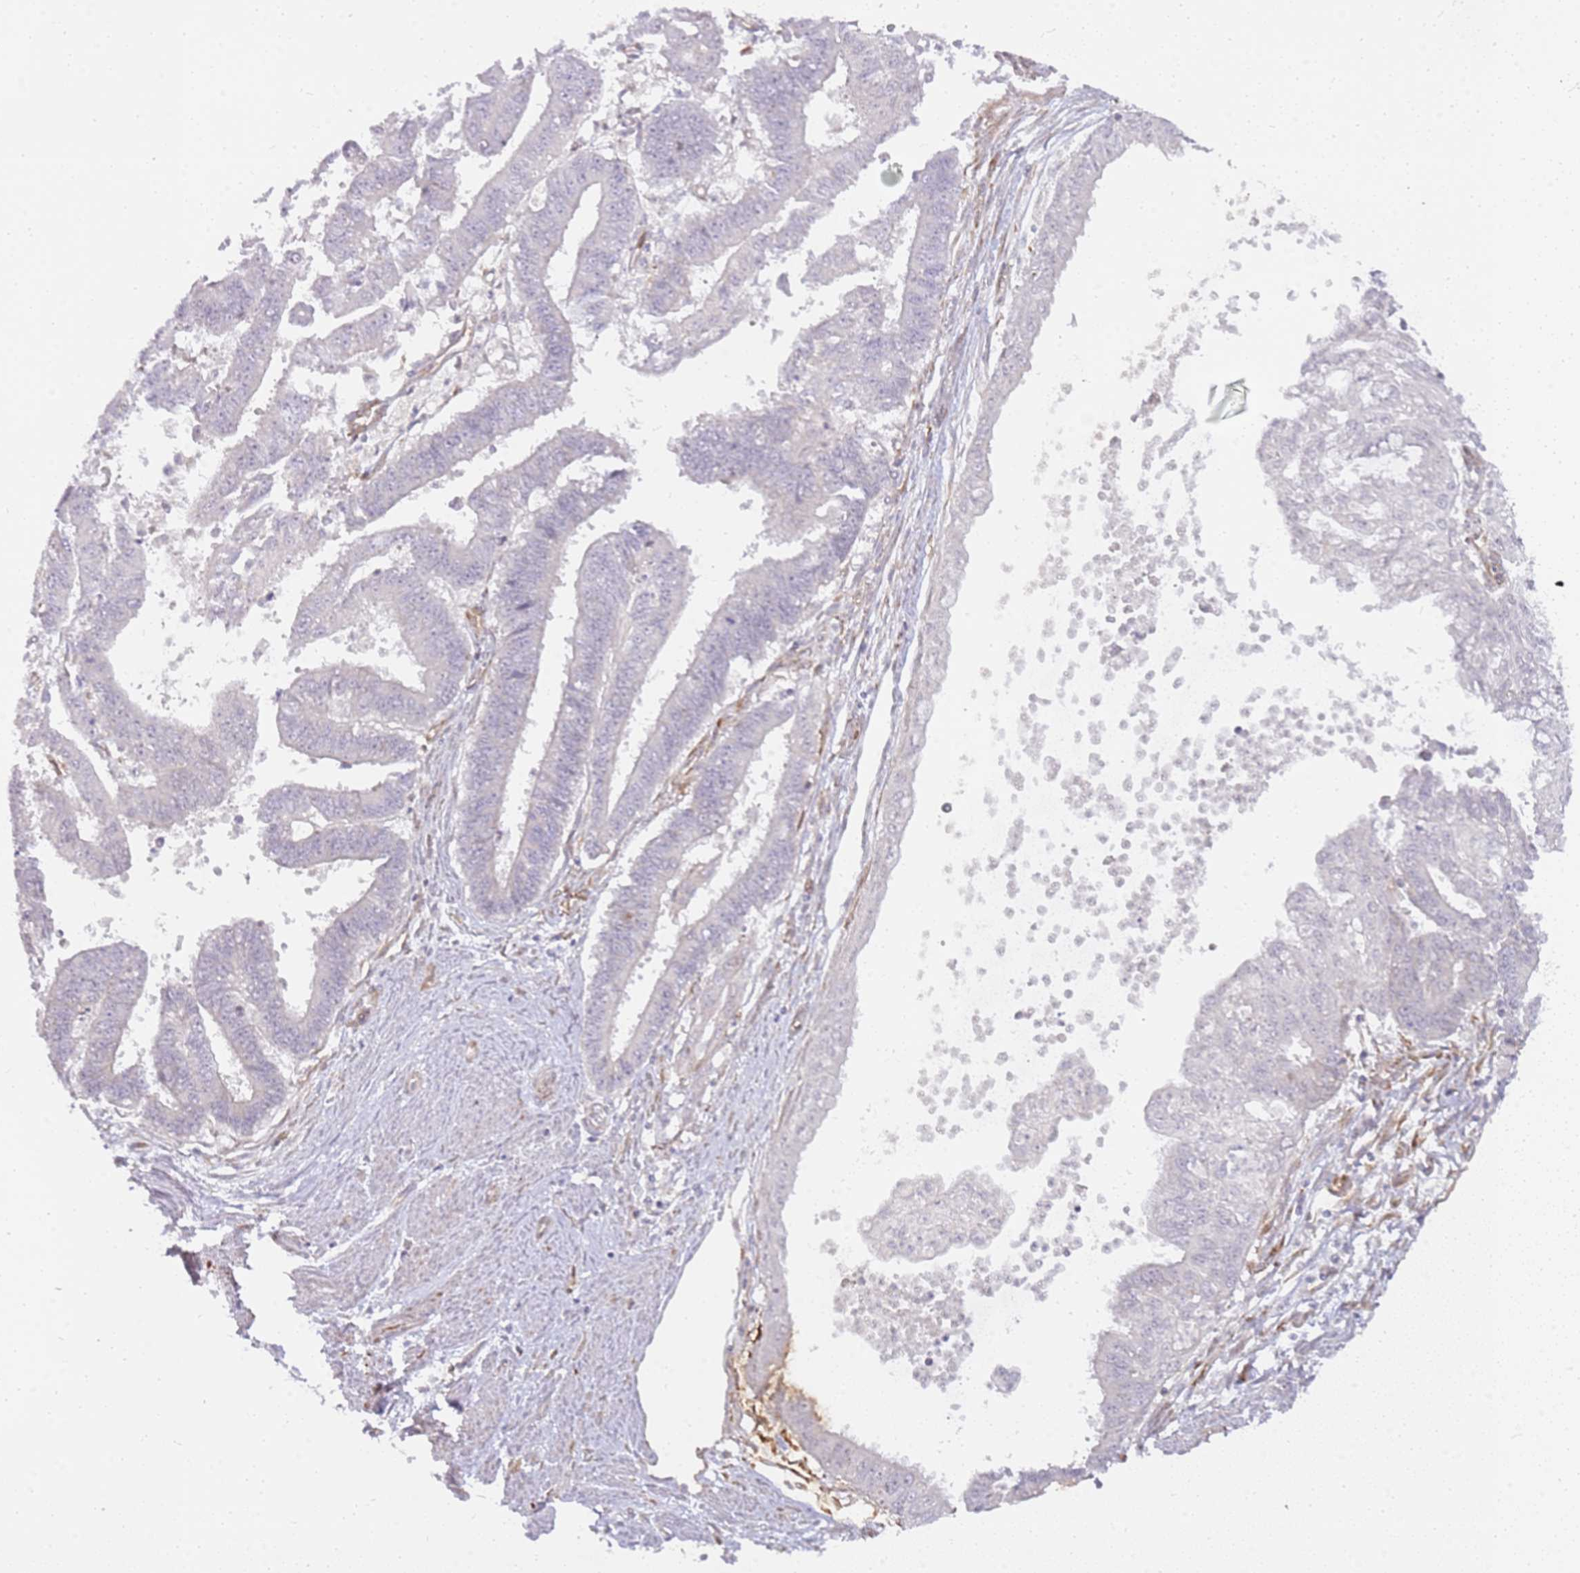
{"staining": {"intensity": "negative", "quantity": "none", "location": "none"}, "tissue": "endometrial cancer", "cell_type": "Tumor cells", "image_type": "cancer", "snomed": [{"axis": "morphology", "description": "Adenocarcinoma, NOS"}, {"axis": "topography", "description": "Endometrium"}], "caption": "Immunohistochemical staining of human endometrial cancer (adenocarcinoma) demonstrates no significant expression in tumor cells.", "gene": "GRAP", "patient": {"sex": "female", "age": 73}}